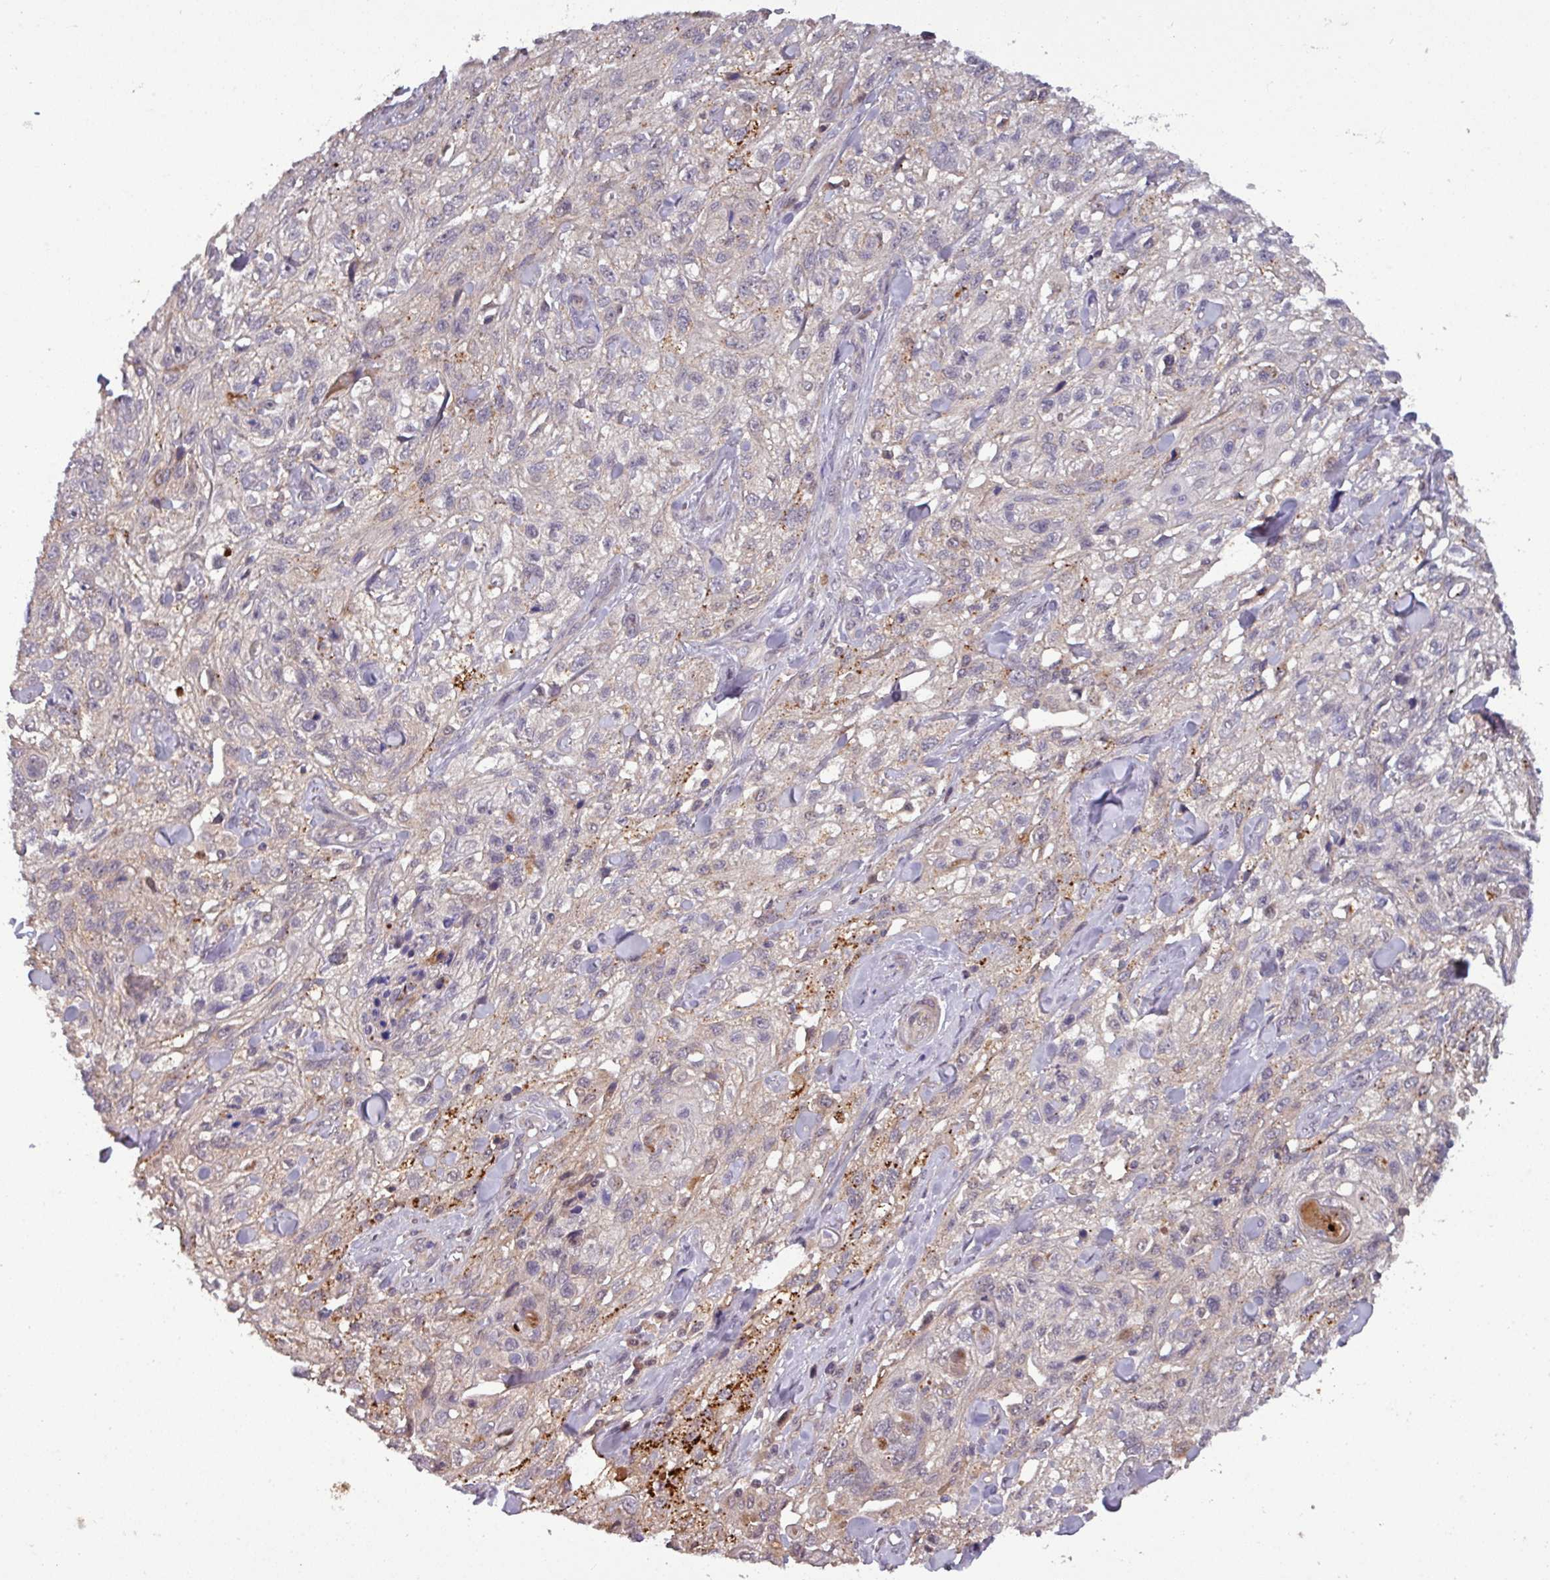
{"staining": {"intensity": "strong", "quantity": "<25%", "location": "cytoplasmic/membranous"}, "tissue": "skin cancer", "cell_type": "Tumor cells", "image_type": "cancer", "snomed": [{"axis": "morphology", "description": "Squamous cell carcinoma, NOS"}, {"axis": "topography", "description": "Skin"}, {"axis": "topography", "description": "Vulva"}], "caption": "DAB immunohistochemical staining of human skin squamous cell carcinoma shows strong cytoplasmic/membranous protein staining in approximately <25% of tumor cells. (Brightfield microscopy of DAB IHC at high magnification).", "gene": "PUS1", "patient": {"sex": "female", "age": 86}}